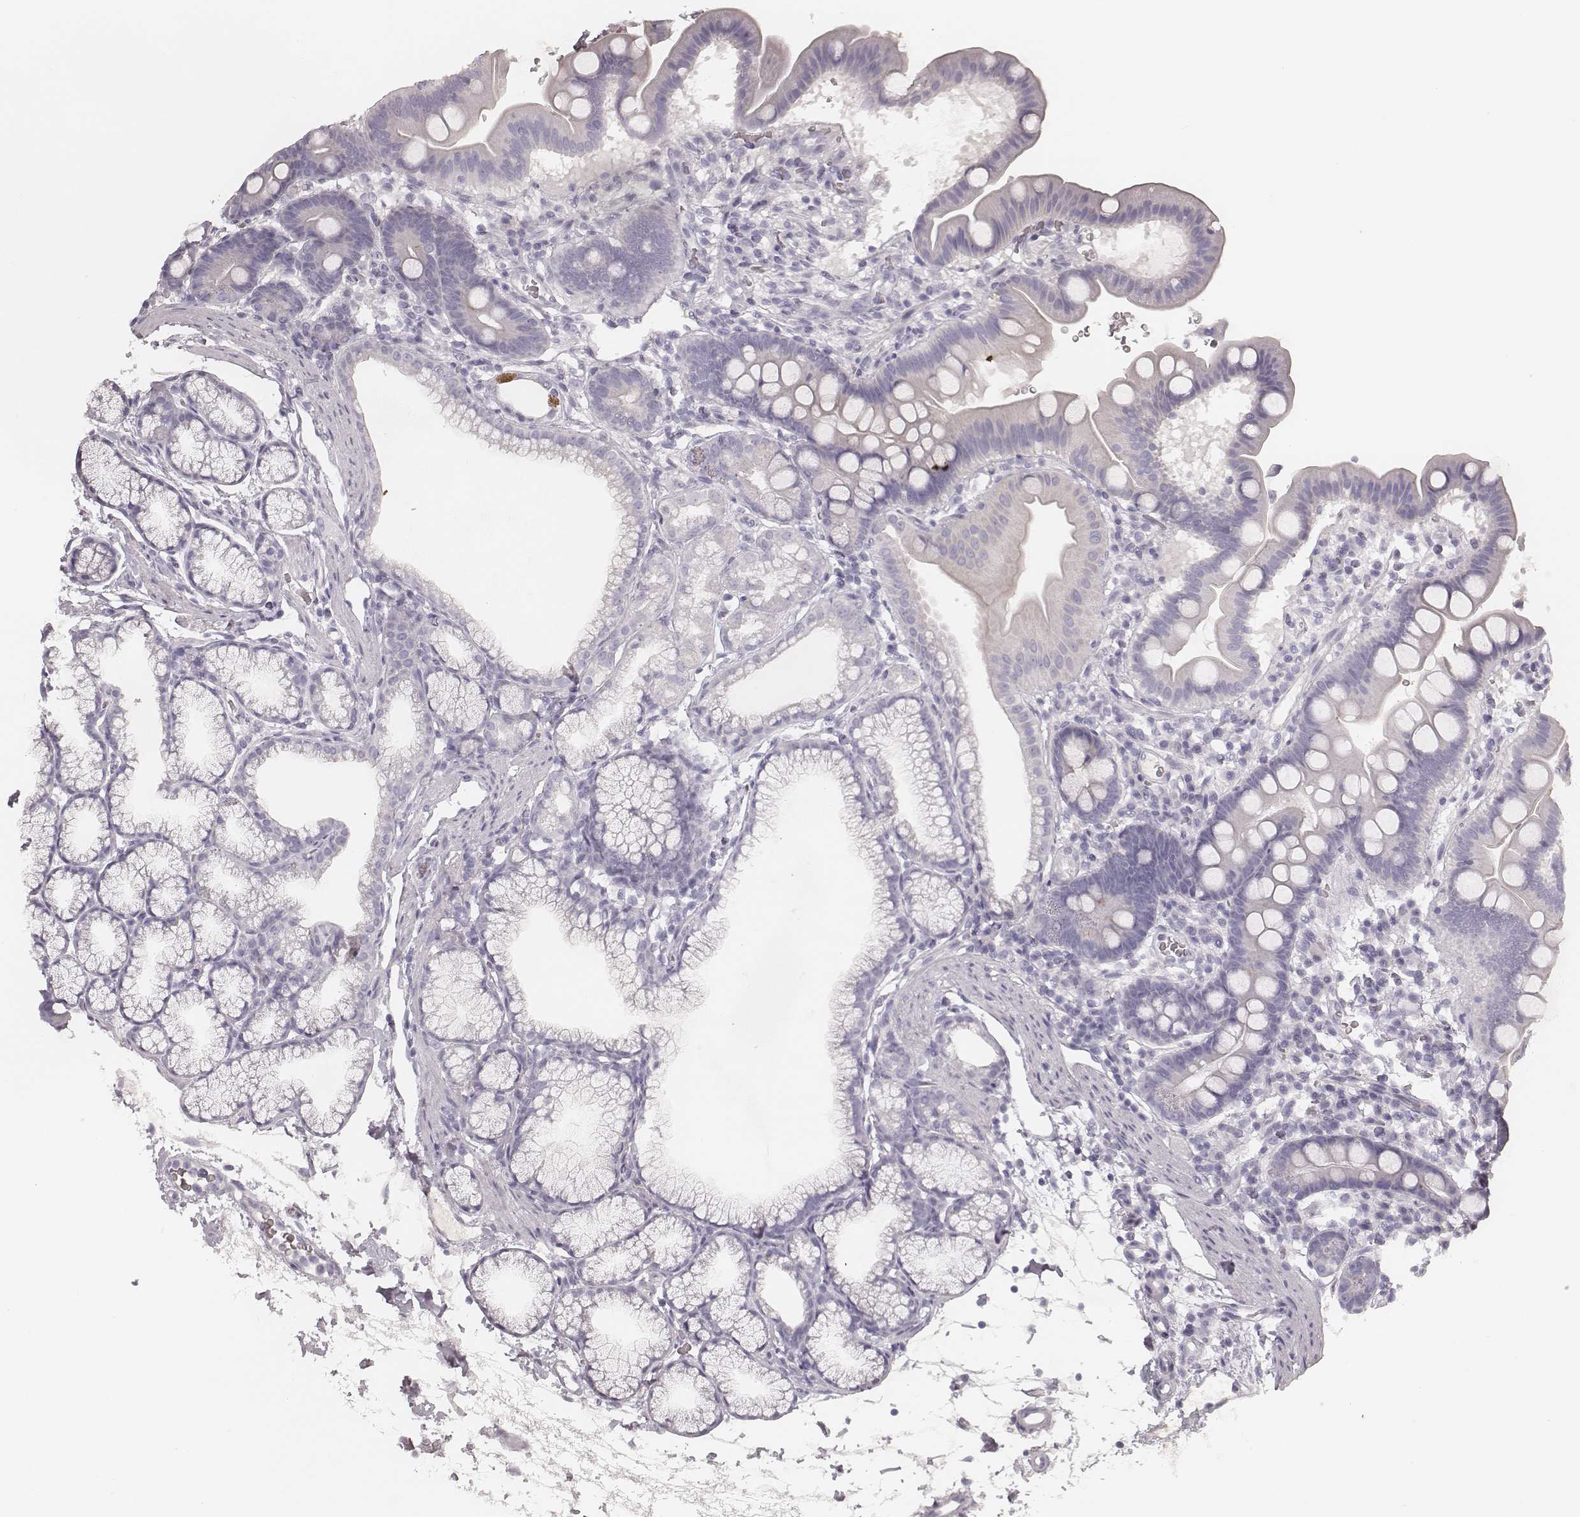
{"staining": {"intensity": "negative", "quantity": "none", "location": "none"}, "tissue": "duodenum", "cell_type": "Glandular cells", "image_type": "normal", "snomed": [{"axis": "morphology", "description": "Normal tissue, NOS"}, {"axis": "topography", "description": "Duodenum"}], "caption": "The micrograph demonstrates no significant staining in glandular cells of duodenum. (Immunohistochemistry (ihc), brightfield microscopy, high magnification).", "gene": "KRT31", "patient": {"sex": "male", "age": 59}}